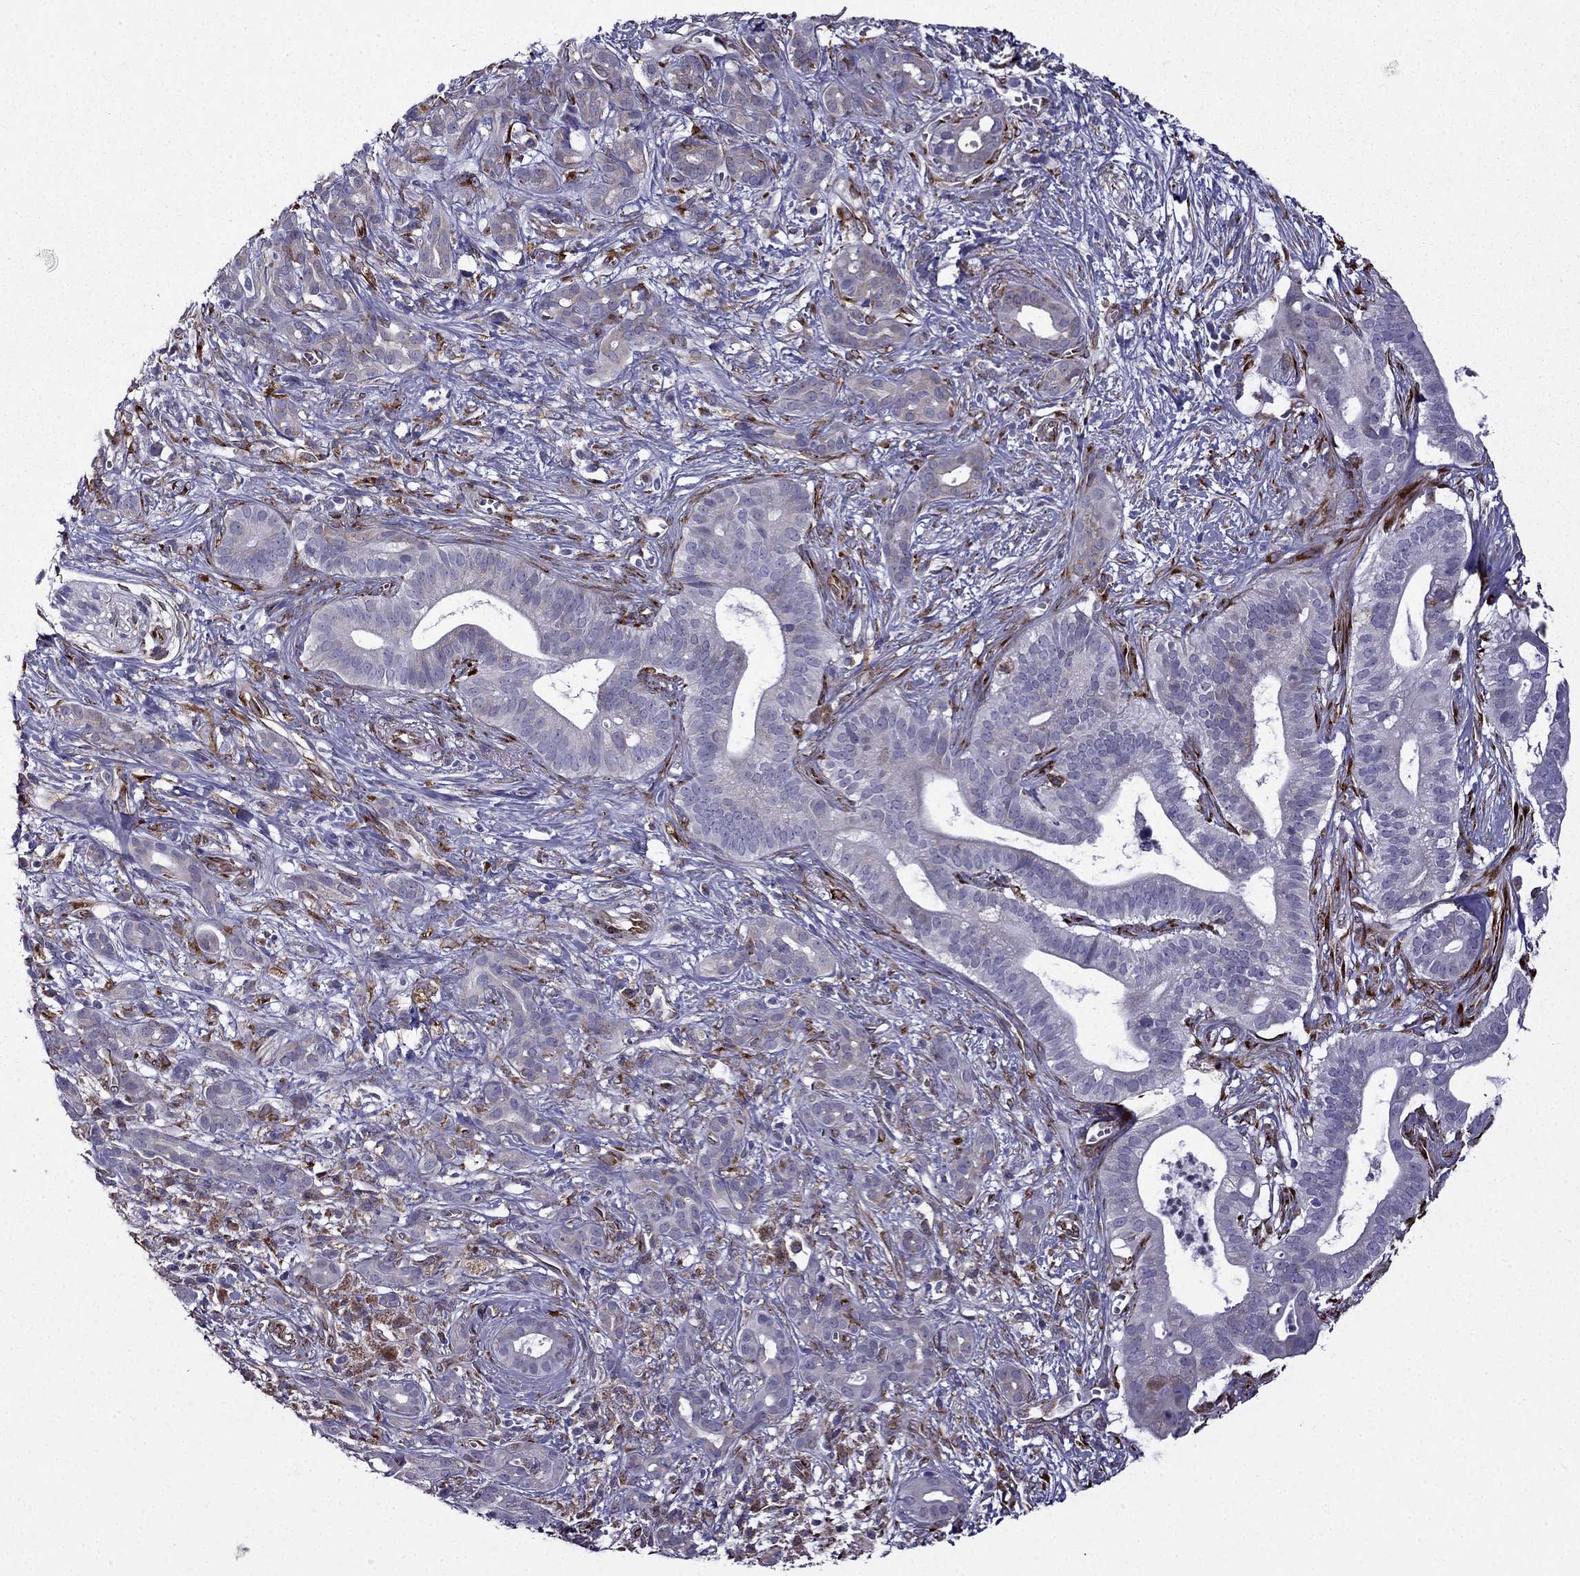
{"staining": {"intensity": "negative", "quantity": "none", "location": "none"}, "tissue": "pancreatic cancer", "cell_type": "Tumor cells", "image_type": "cancer", "snomed": [{"axis": "morphology", "description": "Adenocarcinoma, NOS"}, {"axis": "topography", "description": "Pancreas"}], "caption": "Immunohistochemistry micrograph of pancreatic cancer (adenocarcinoma) stained for a protein (brown), which reveals no staining in tumor cells.", "gene": "IKBIP", "patient": {"sex": "male", "age": 61}}